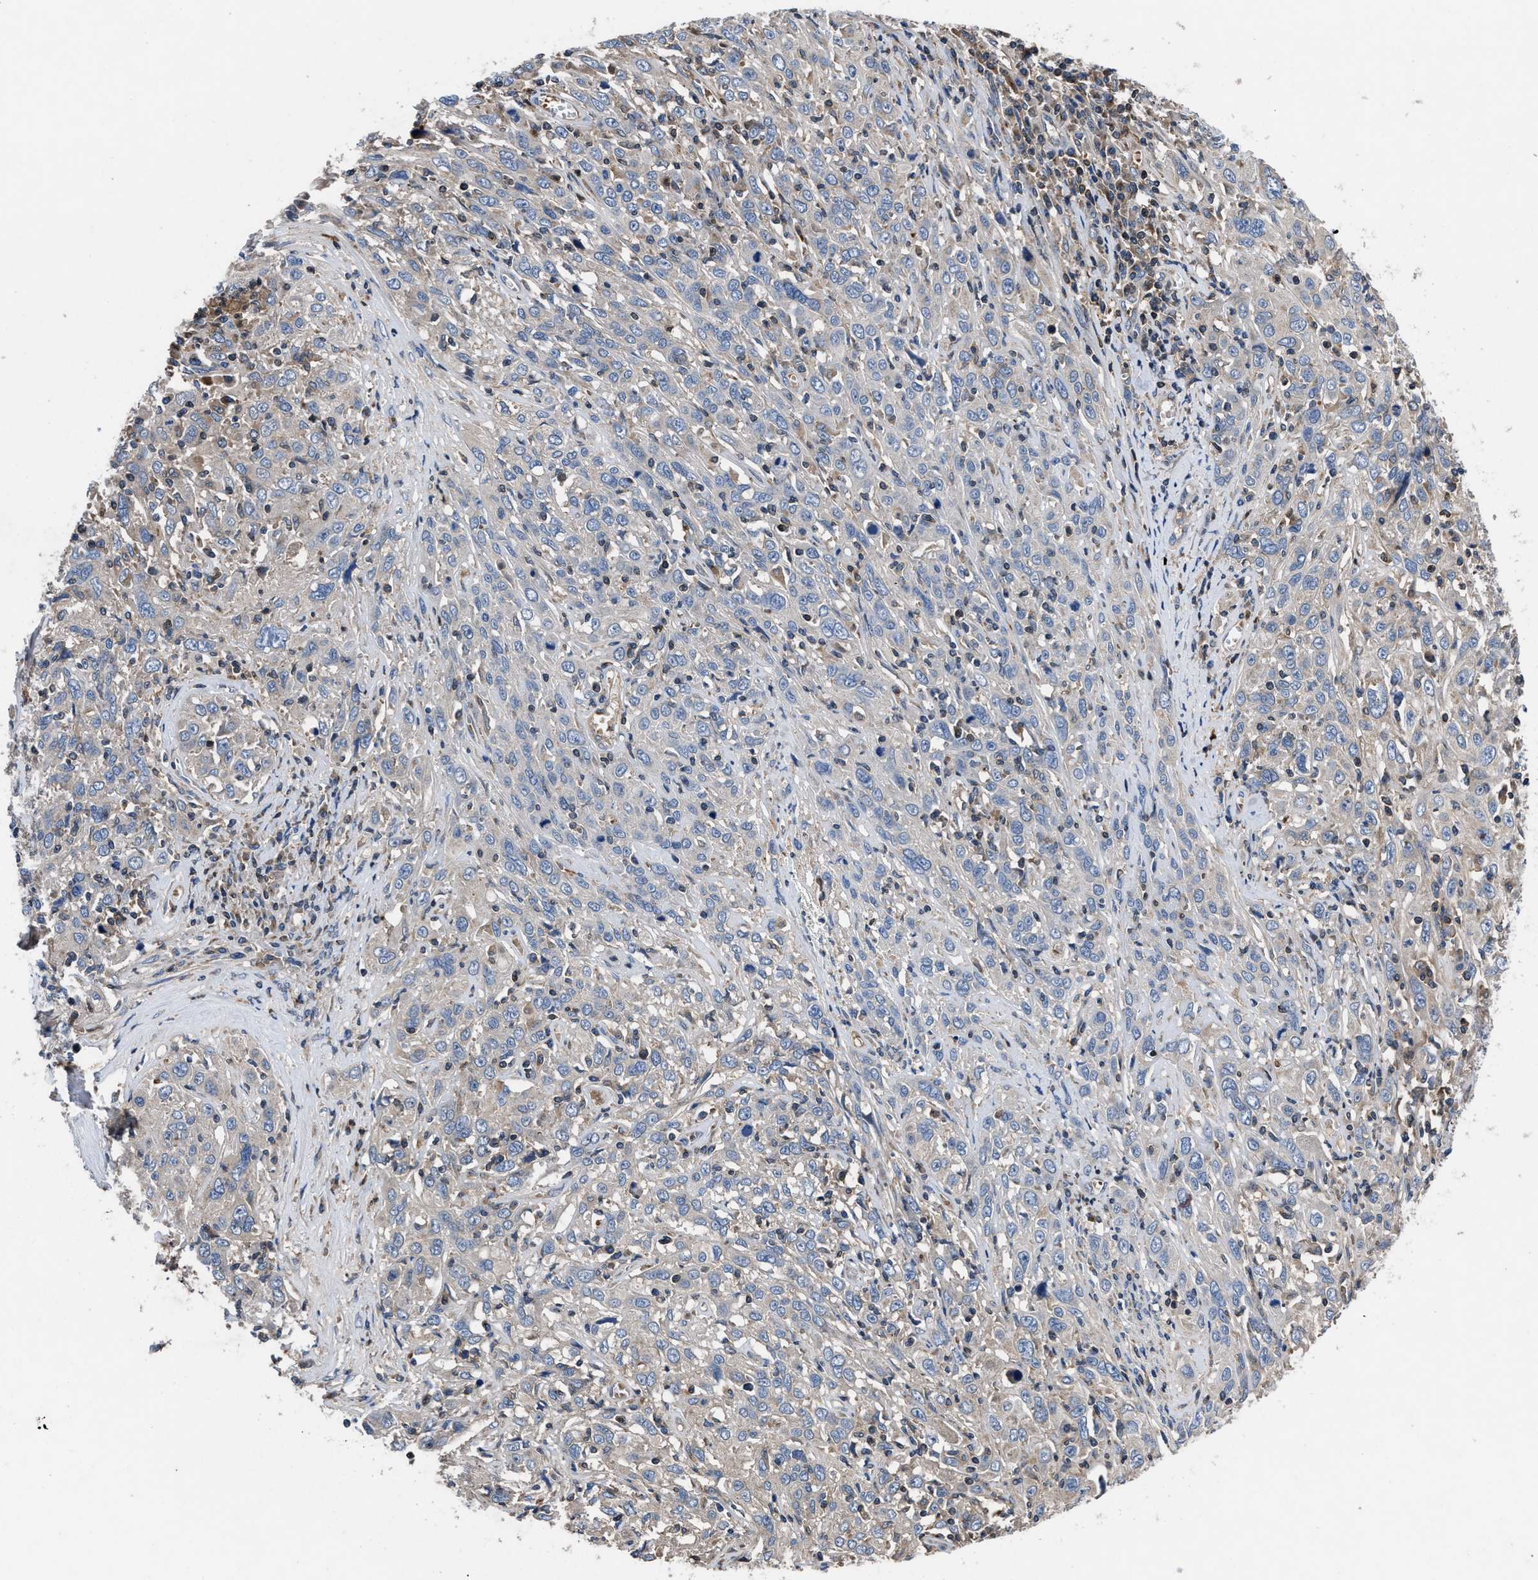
{"staining": {"intensity": "negative", "quantity": "none", "location": "none"}, "tissue": "cervical cancer", "cell_type": "Tumor cells", "image_type": "cancer", "snomed": [{"axis": "morphology", "description": "Squamous cell carcinoma, NOS"}, {"axis": "topography", "description": "Cervix"}], "caption": "High magnification brightfield microscopy of squamous cell carcinoma (cervical) stained with DAB (brown) and counterstained with hematoxylin (blue): tumor cells show no significant expression.", "gene": "YBEY", "patient": {"sex": "female", "age": 46}}